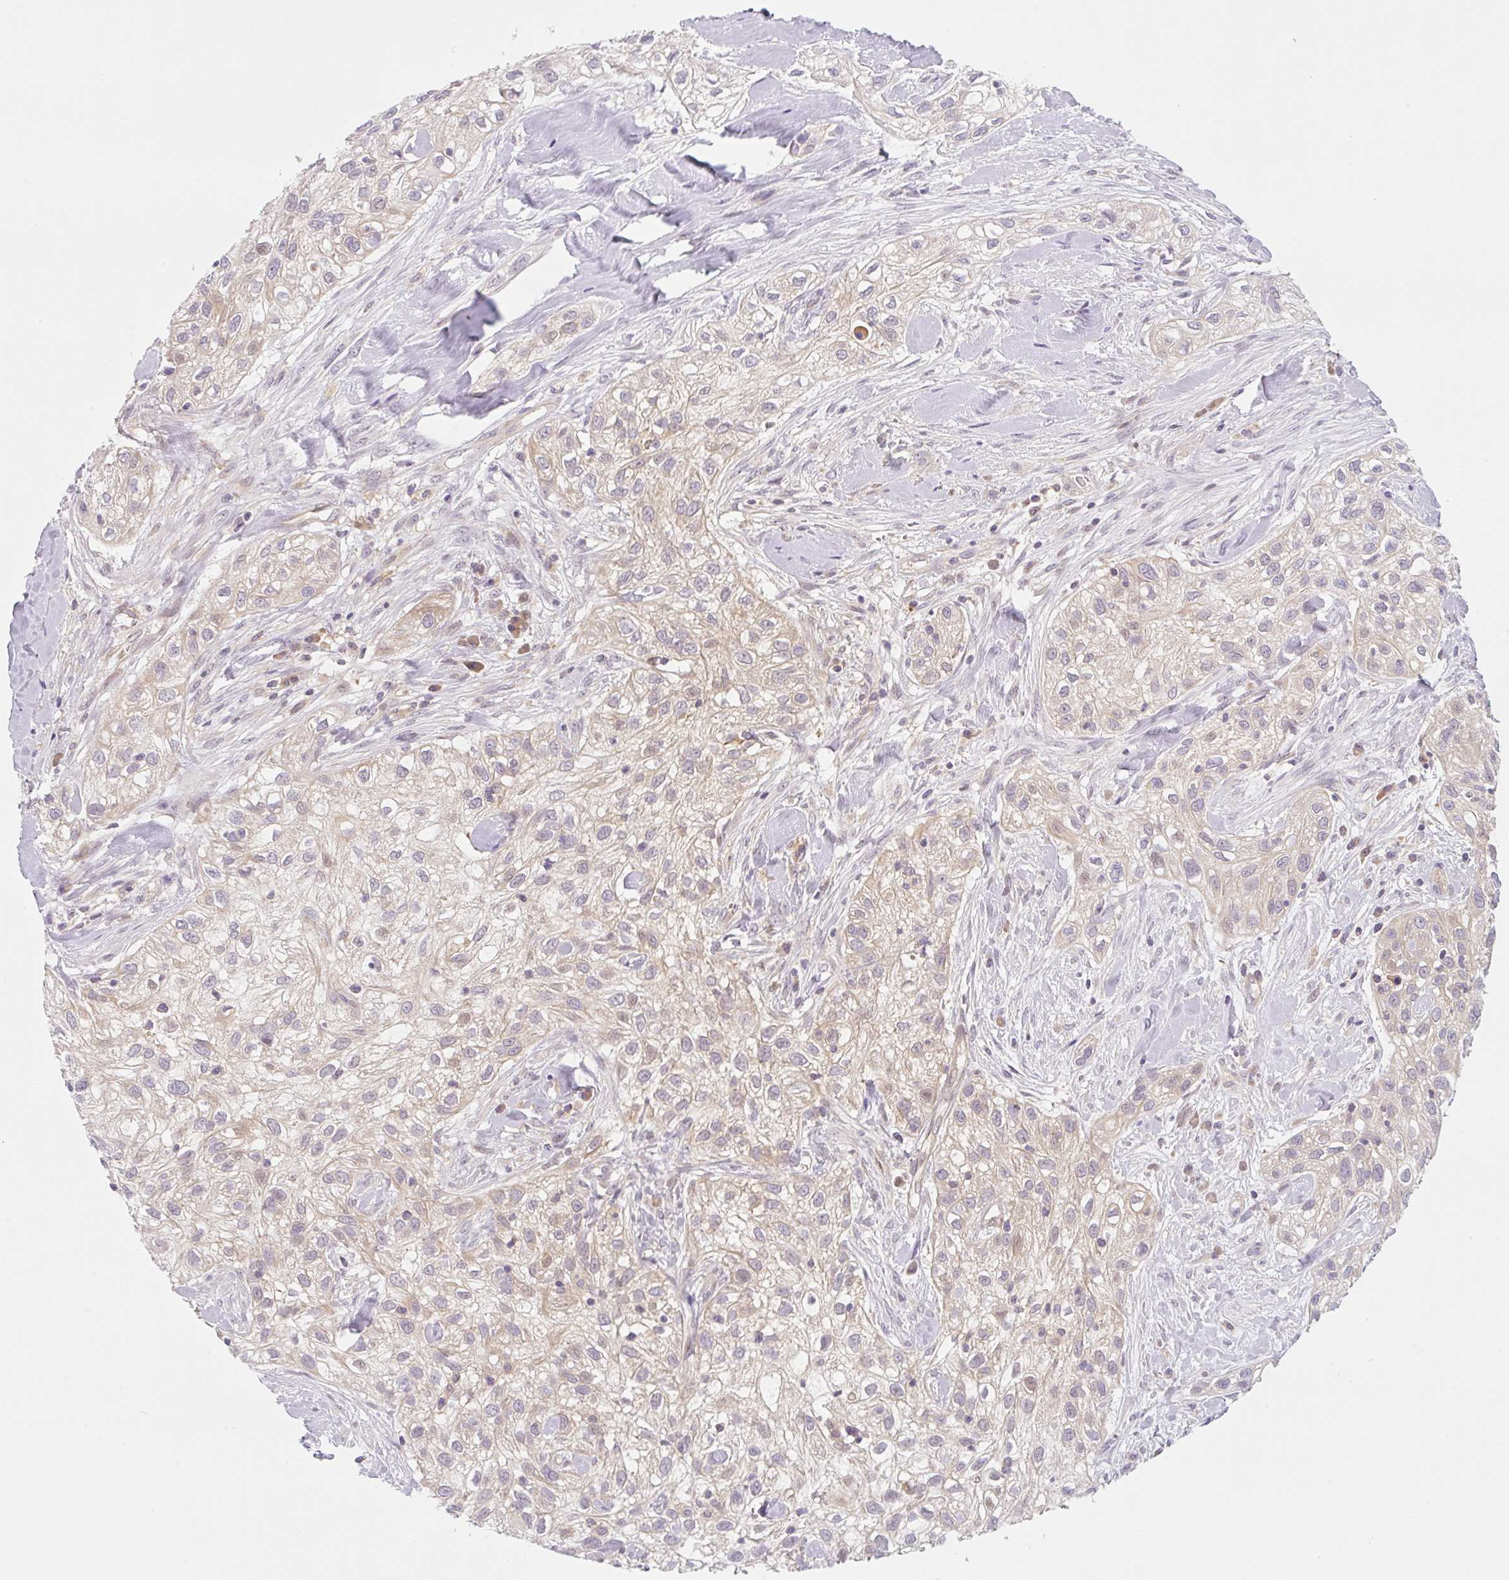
{"staining": {"intensity": "weak", "quantity": "<25%", "location": "cytoplasmic/membranous"}, "tissue": "skin cancer", "cell_type": "Tumor cells", "image_type": "cancer", "snomed": [{"axis": "morphology", "description": "Squamous cell carcinoma, NOS"}, {"axis": "topography", "description": "Skin"}], "caption": "This is an immunohistochemistry histopathology image of human squamous cell carcinoma (skin). There is no positivity in tumor cells.", "gene": "OMA1", "patient": {"sex": "male", "age": 82}}